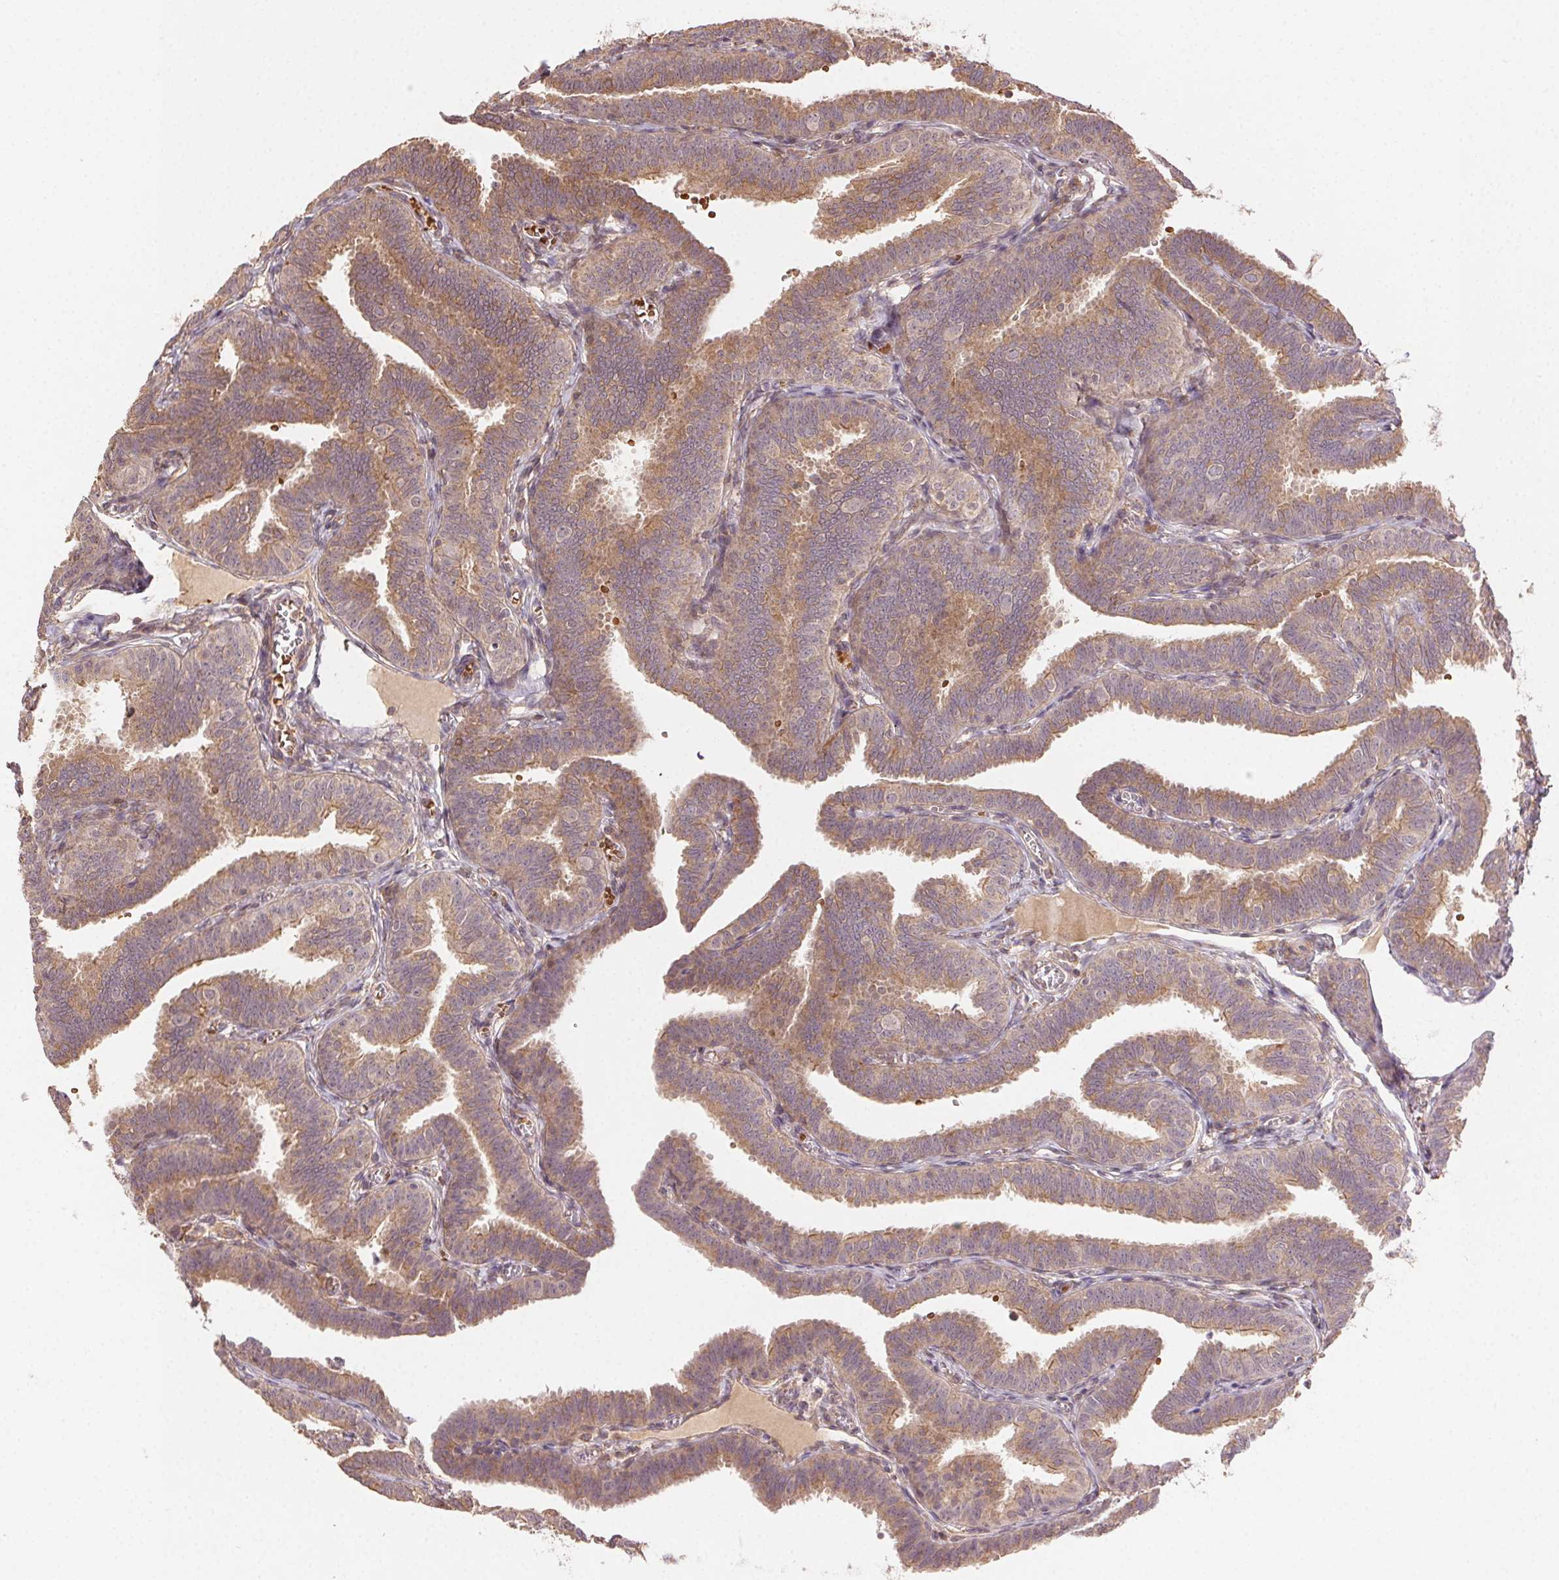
{"staining": {"intensity": "moderate", "quantity": ">75%", "location": "cytoplasmic/membranous"}, "tissue": "fallopian tube", "cell_type": "Glandular cells", "image_type": "normal", "snomed": [{"axis": "morphology", "description": "Normal tissue, NOS"}, {"axis": "topography", "description": "Fallopian tube"}], "caption": "A histopathology image of fallopian tube stained for a protein reveals moderate cytoplasmic/membranous brown staining in glandular cells.", "gene": "KLHL15", "patient": {"sex": "female", "age": 25}}